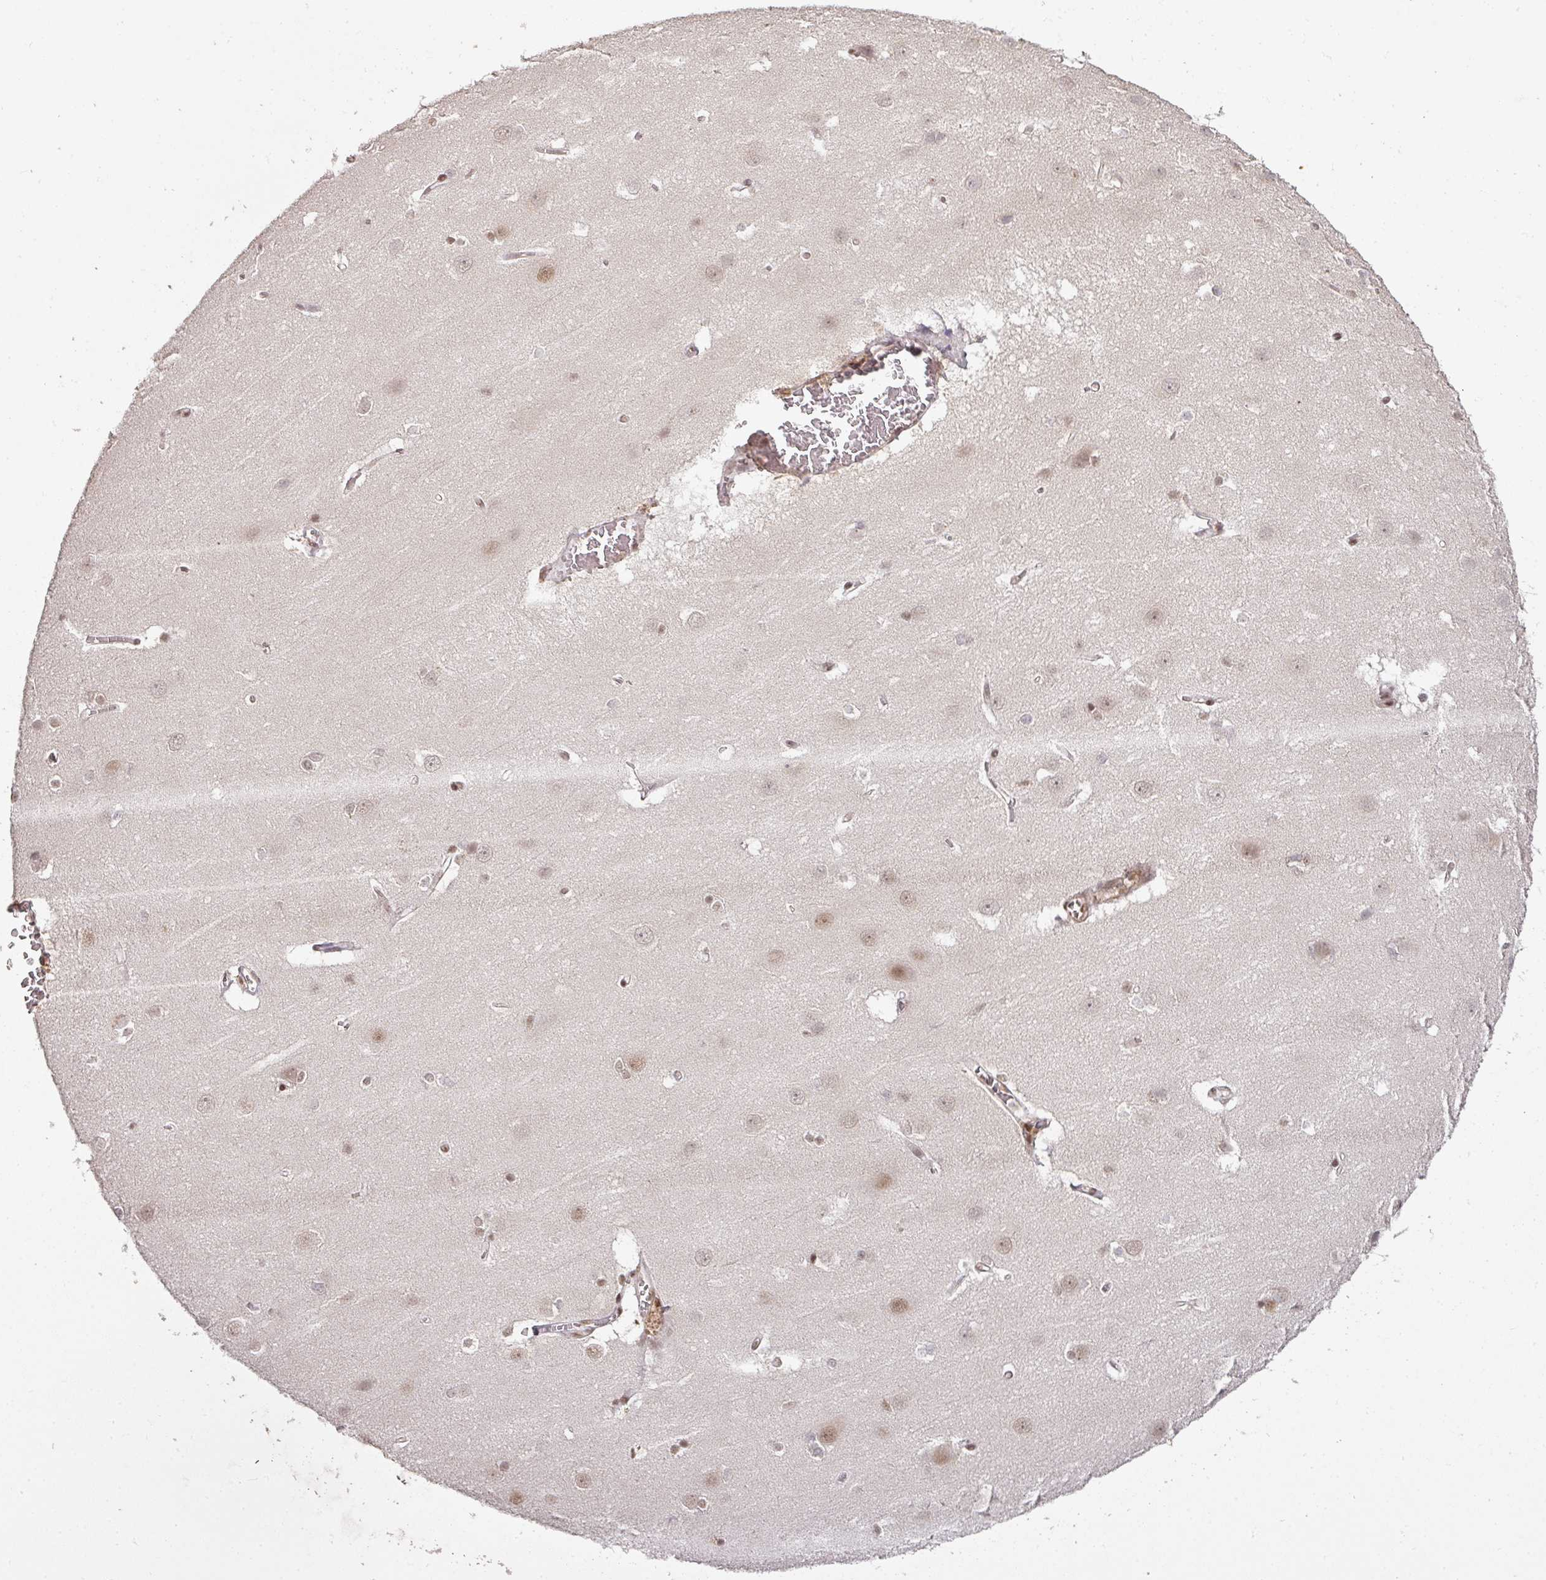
{"staining": {"intensity": "moderate", "quantity": ">75%", "location": "nuclear"}, "tissue": "cerebral cortex", "cell_type": "Endothelial cells", "image_type": "normal", "snomed": [{"axis": "morphology", "description": "Normal tissue, NOS"}, {"axis": "topography", "description": "Cerebral cortex"}], "caption": "Human cerebral cortex stained with a brown dye demonstrates moderate nuclear positive positivity in about >75% of endothelial cells.", "gene": "GPRIN2", "patient": {"sex": "male", "age": 37}}